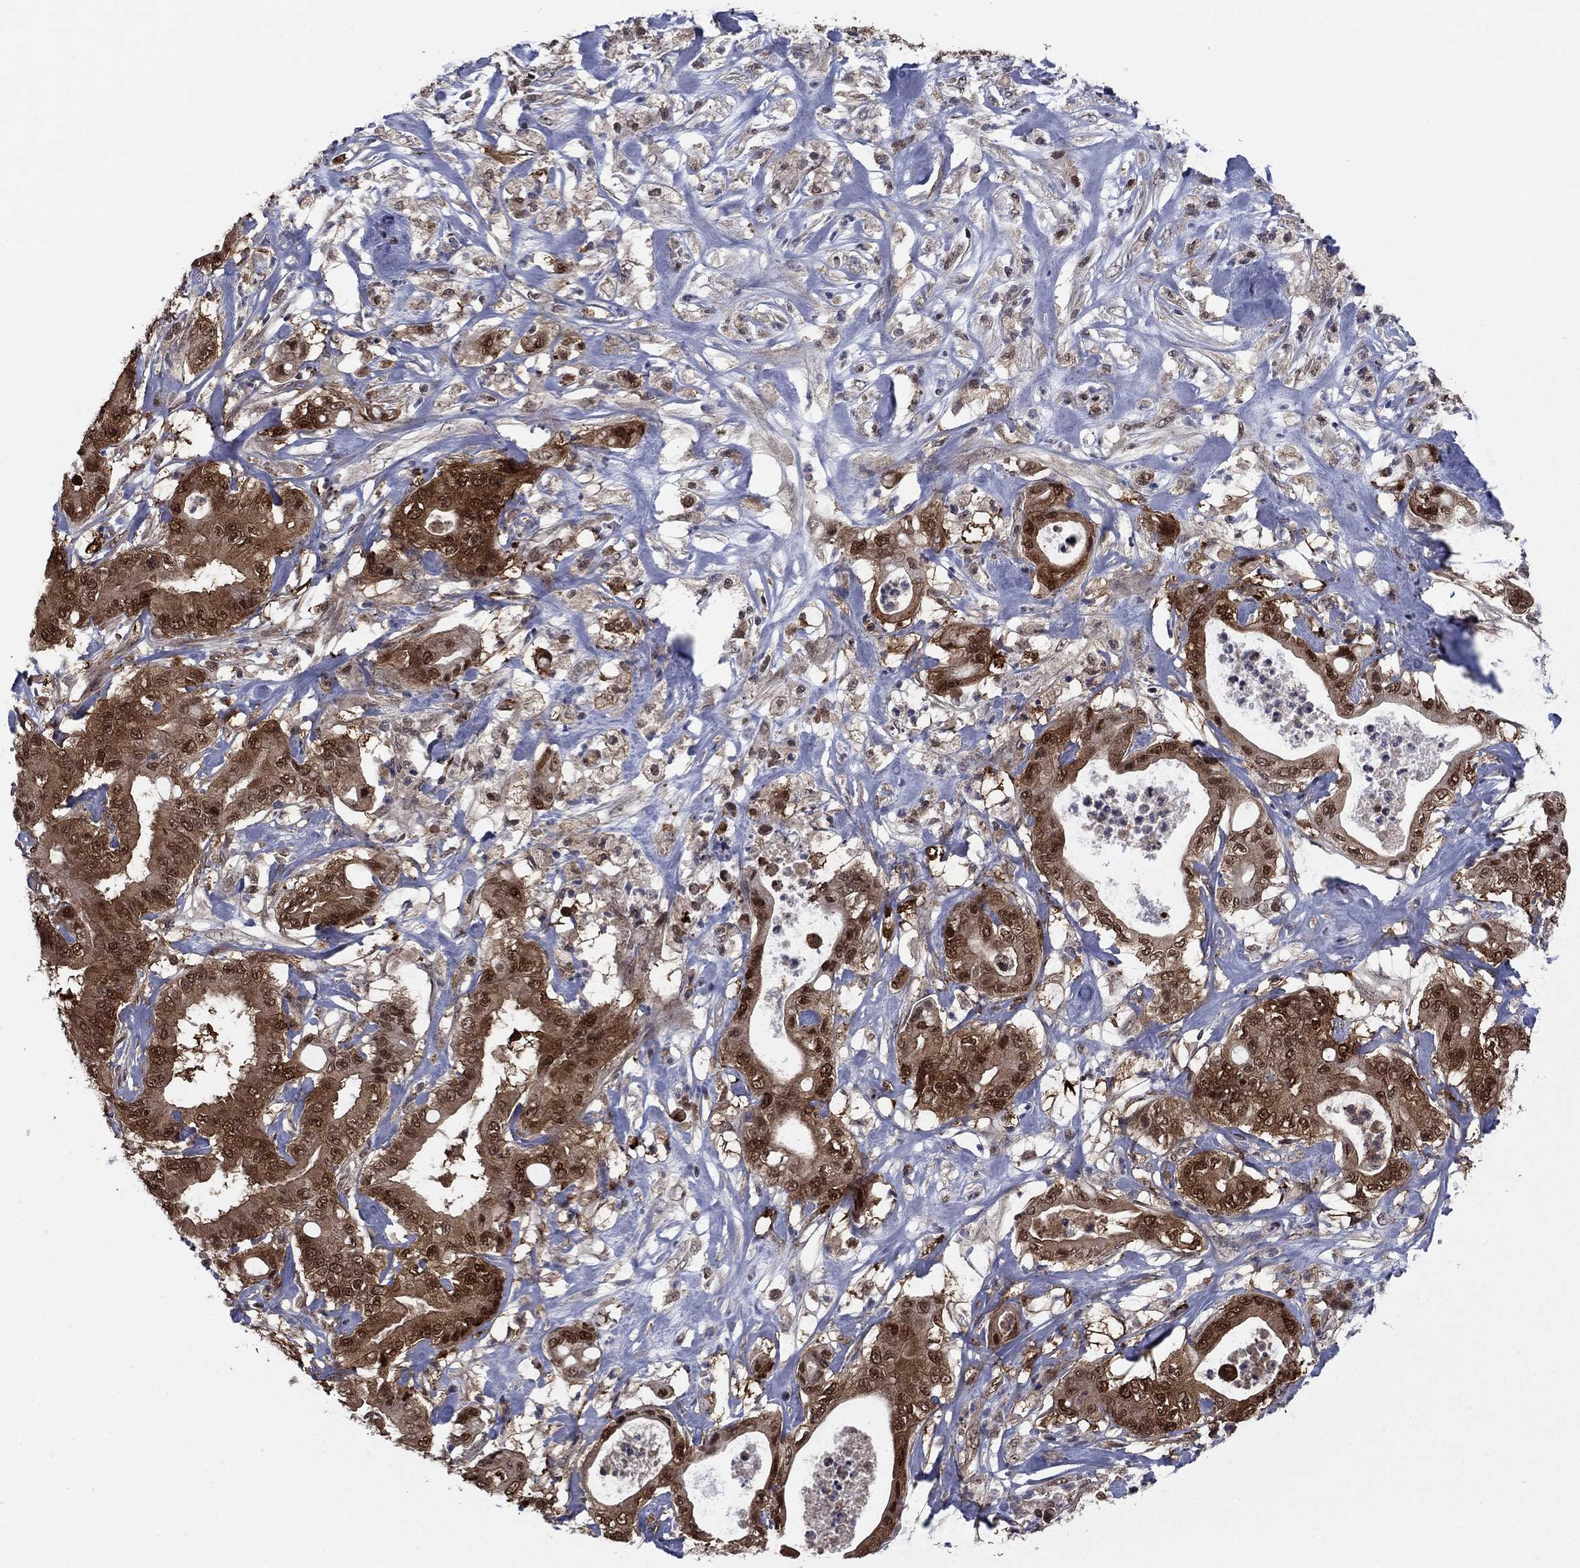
{"staining": {"intensity": "strong", "quantity": ">75%", "location": "cytoplasmic/membranous"}, "tissue": "pancreatic cancer", "cell_type": "Tumor cells", "image_type": "cancer", "snomed": [{"axis": "morphology", "description": "Adenocarcinoma, NOS"}, {"axis": "topography", "description": "Pancreas"}], "caption": "The image exhibits a brown stain indicating the presence of a protein in the cytoplasmic/membranous of tumor cells in pancreatic cancer (adenocarcinoma).", "gene": "FKBP4", "patient": {"sex": "male", "age": 71}}